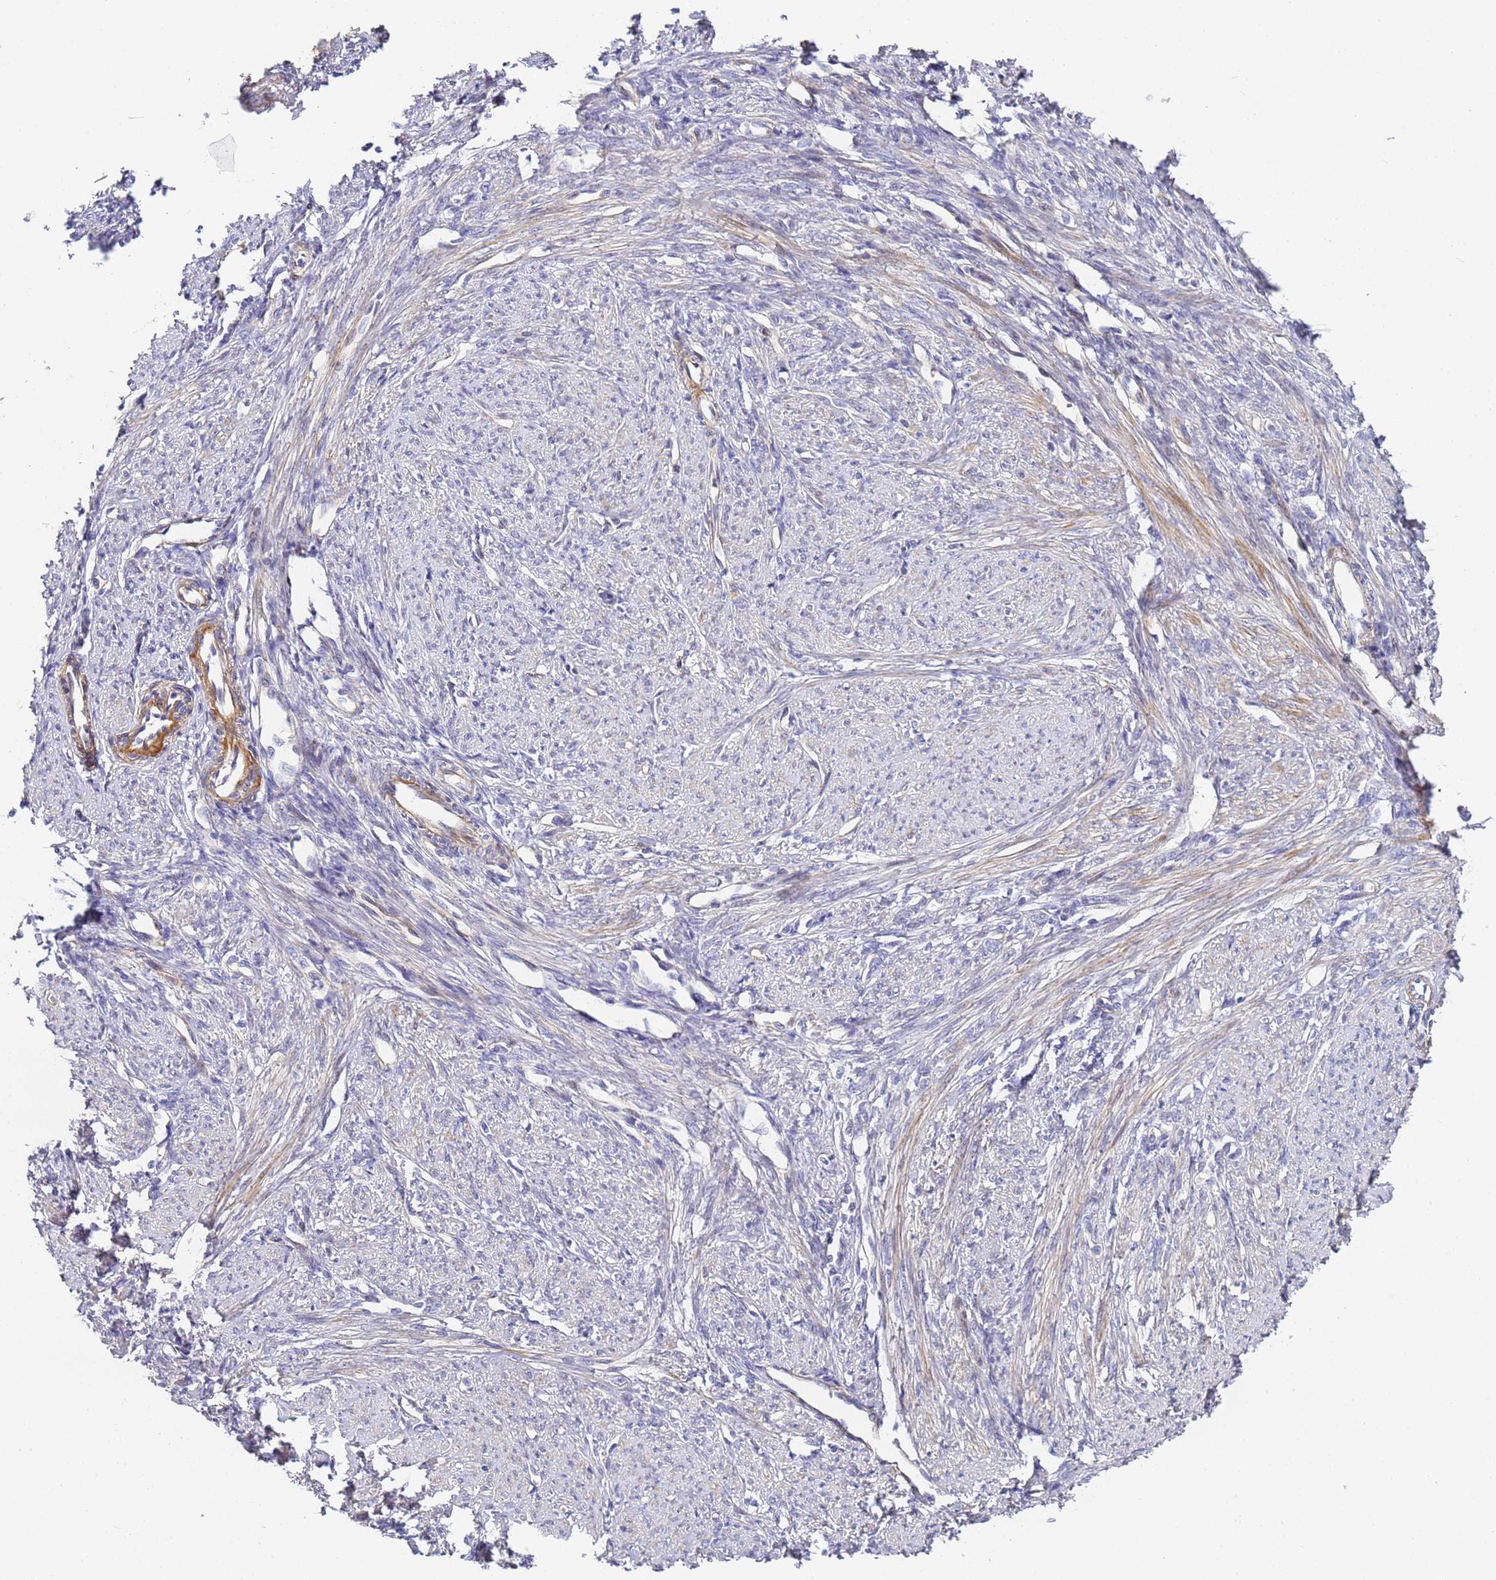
{"staining": {"intensity": "moderate", "quantity": "25%-75%", "location": "cytoplasmic/membranous"}, "tissue": "smooth muscle", "cell_type": "Smooth muscle cells", "image_type": "normal", "snomed": [{"axis": "morphology", "description": "Normal tissue, NOS"}, {"axis": "topography", "description": "Smooth muscle"}, {"axis": "topography", "description": "Uterus"}], "caption": "Unremarkable smooth muscle was stained to show a protein in brown. There is medium levels of moderate cytoplasmic/membranous expression in about 25%-75% of smooth muscle cells. The staining is performed using DAB brown chromogen to label protein expression. The nuclei are counter-stained blue using hematoxylin.", "gene": "CFHR1", "patient": {"sex": "female", "age": 59}}